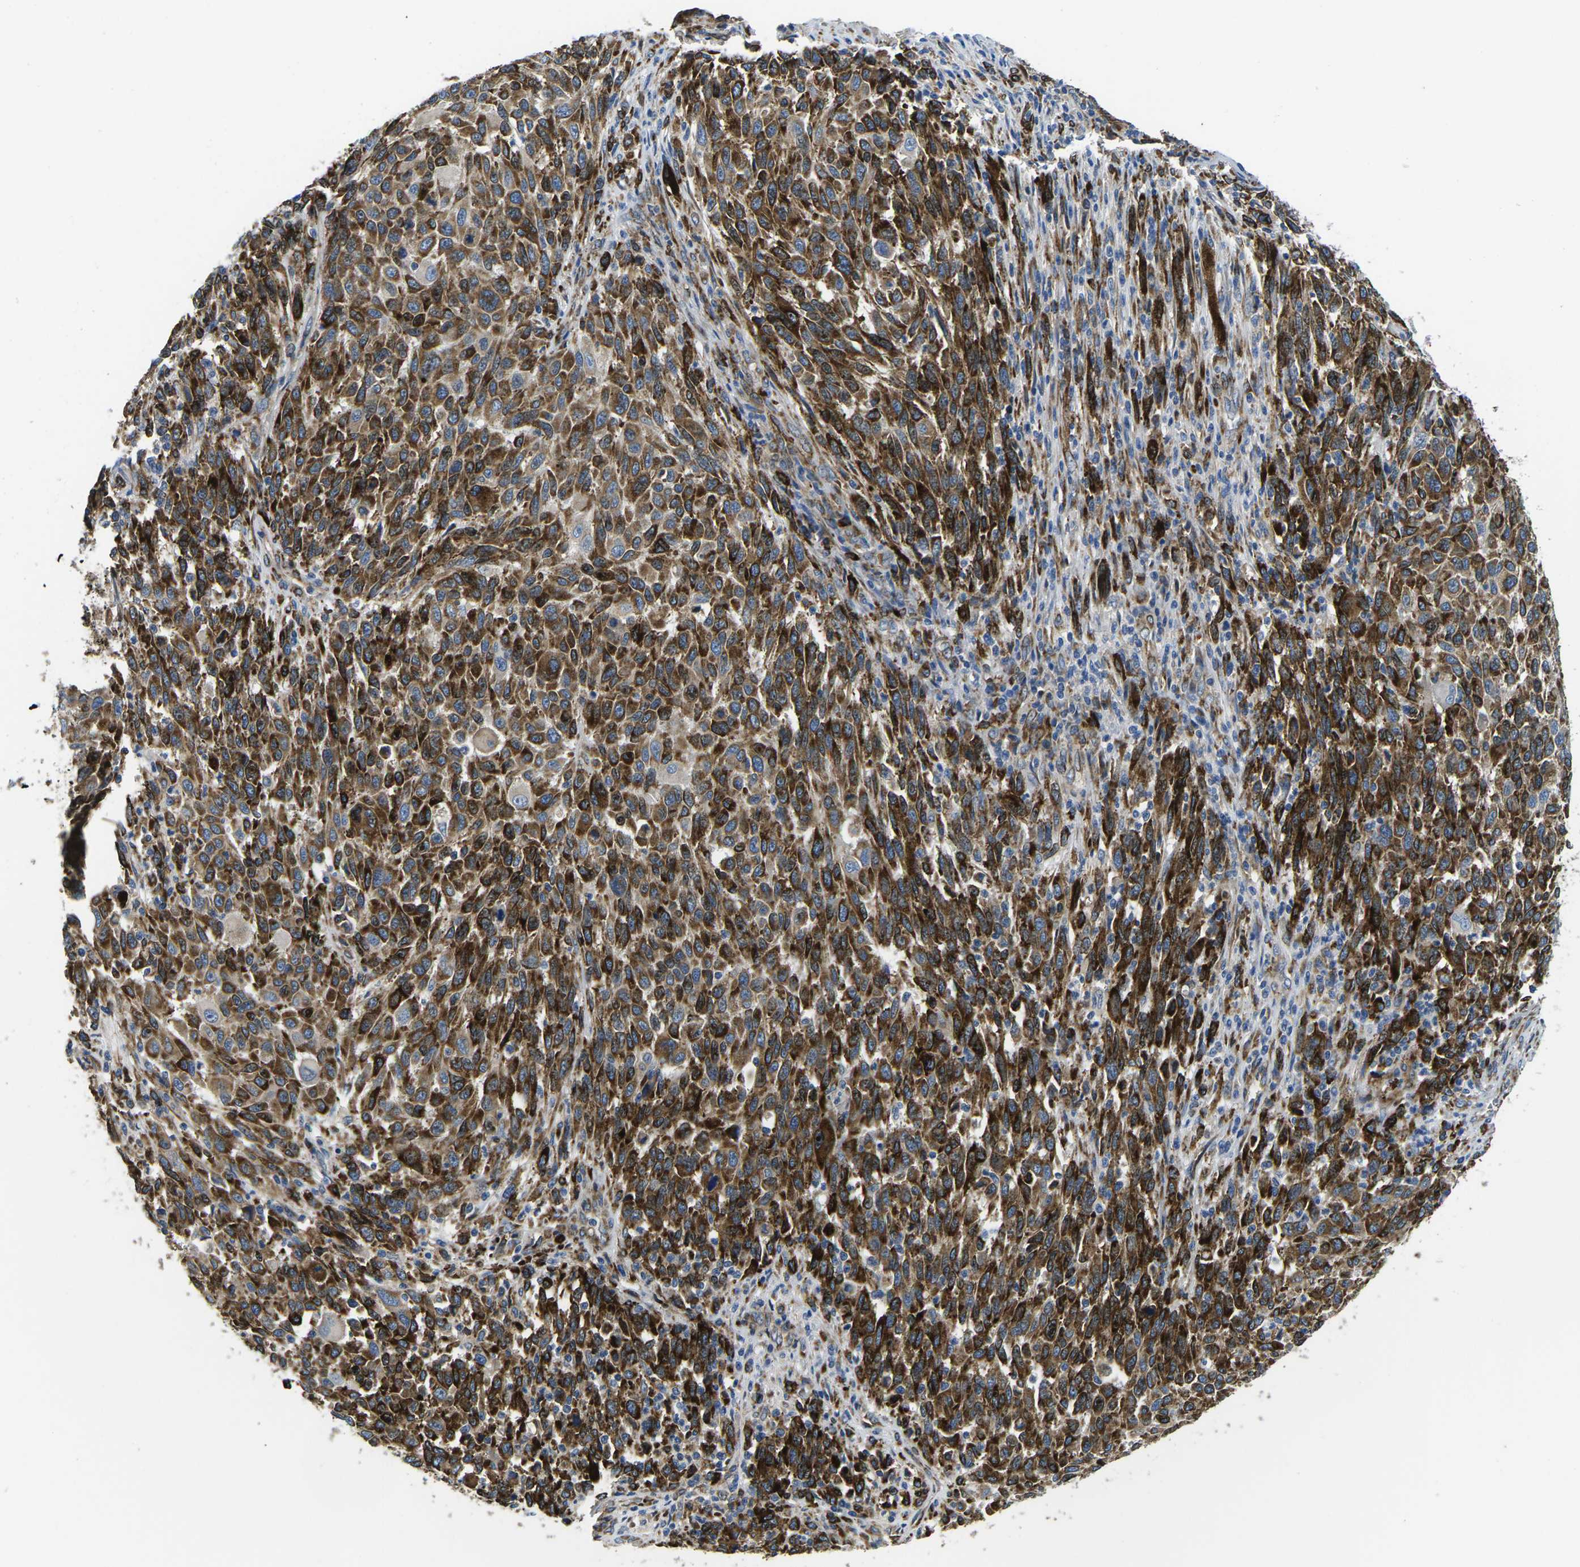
{"staining": {"intensity": "strong", "quantity": ">75%", "location": "cytoplasmic/membranous"}, "tissue": "melanoma", "cell_type": "Tumor cells", "image_type": "cancer", "snomed": [{"axis": "morphology", "description": "Malignant melanoma, Metastatic site"}, {"axis": "topography", "description": "Lymph node"}], "caption": "Immunohistochemical staining of human melanoma reveals high levels of strong cytoplasmic/membranous expression in approximately >75% of tumor cells. (DAB = brown stain, brightfield microscopy at high magnification).", "gene": "PDZD8", "patient": {"sex": "male", "age": 61}}